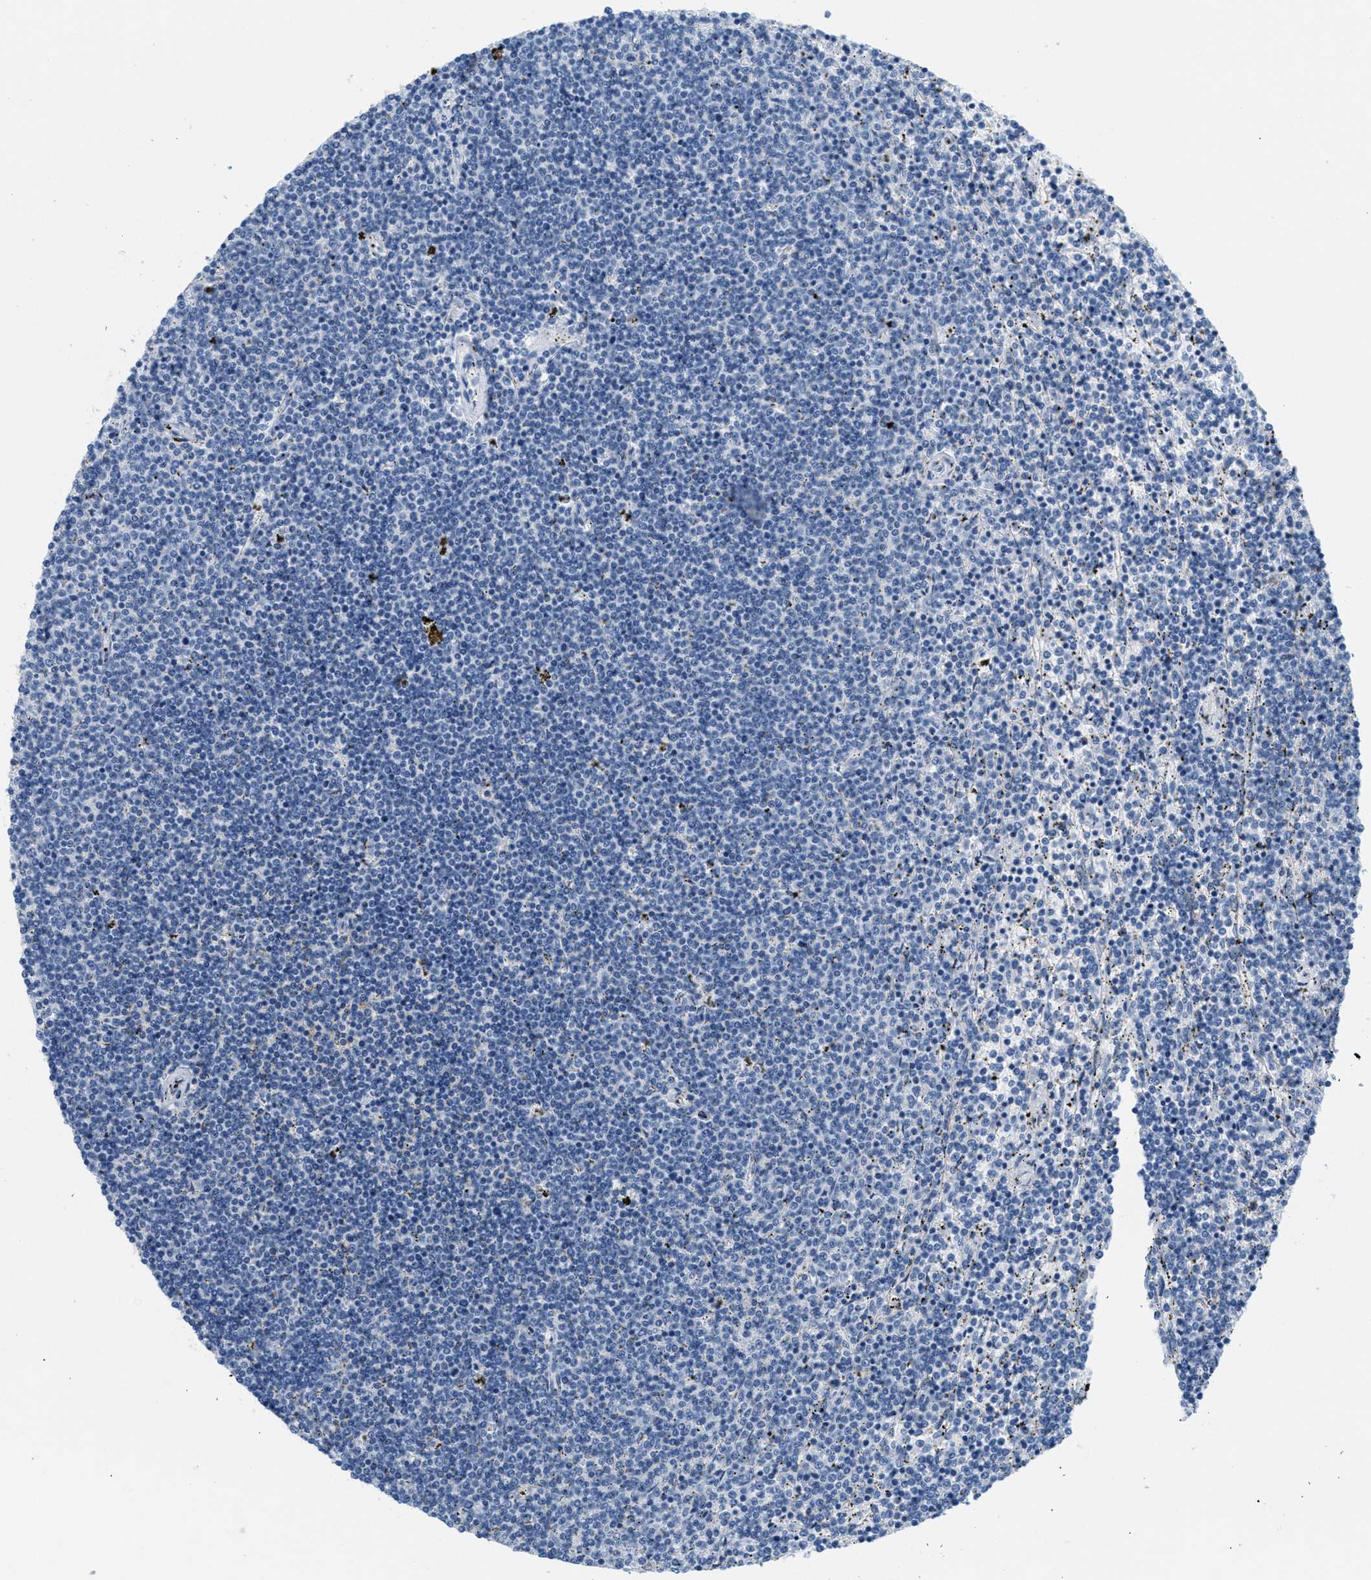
{"staining": {"intensity": "negative", "quantity": "none", "location": "none"}, "tissue": "lymphoma", "cell_type": "Tumor cells", "image_type": "cancer", "snomed": [{"axis": "morphology", "description": "Malignant lymphoma, non-Hodgkin's type, Low grade"}, {"axis": "topography", "description": "Spleen"}], "caption": "Immunohistochemistry (IHC) histopathology image of neoplastic tissue: human lymphoma stained with DAB exhibits no significant protein expression in tumor cells.", "gene": "GPM6A", "patient": {"sex": "female", "age": 50}}